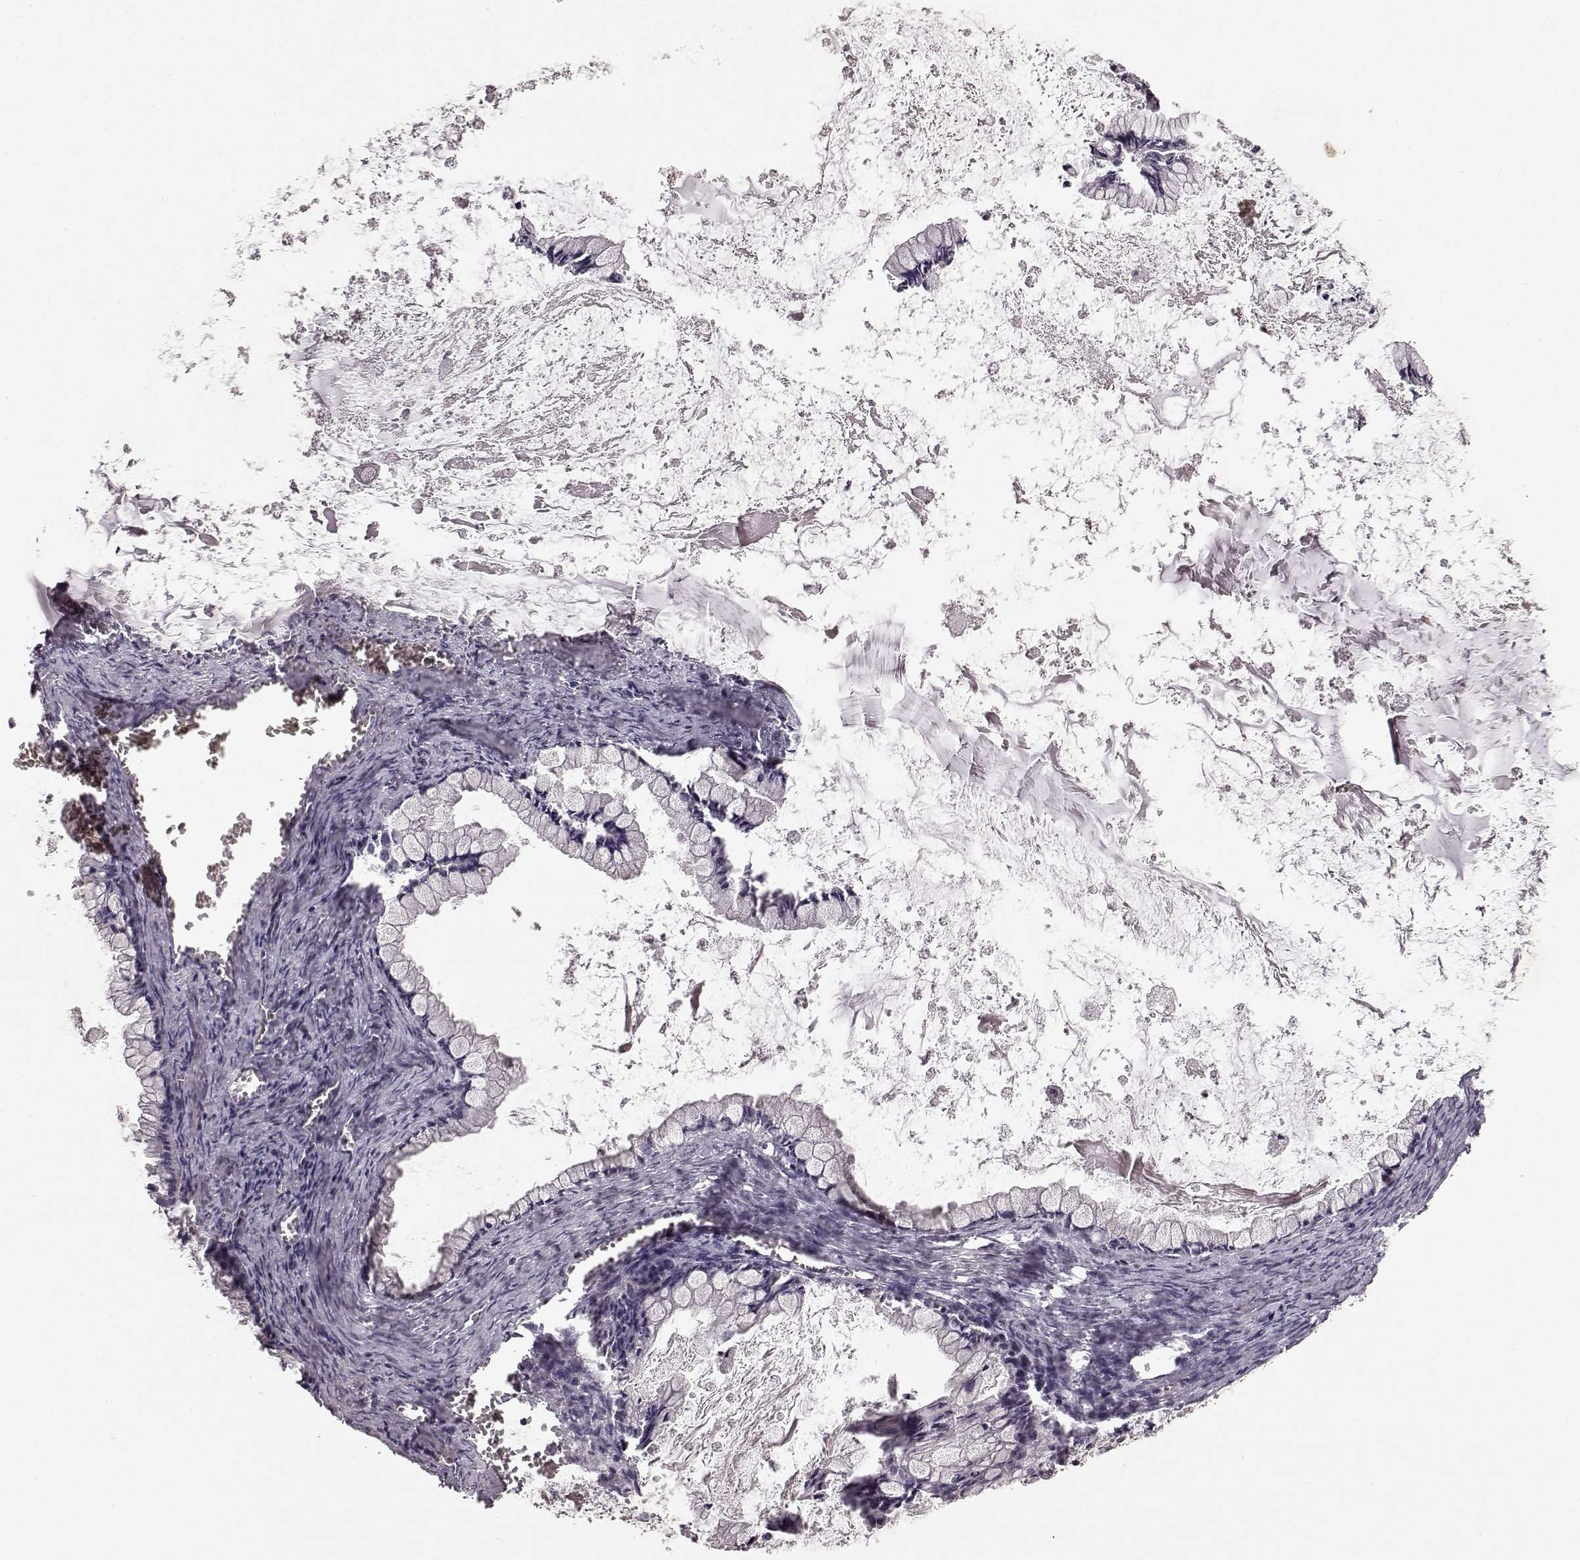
{"staining": {"intensity": "negative", "quantity": "none", "location": "none"}, "tissue": "ovarian cancer", "cell_type": "Tumor cells", "image_type": "cancer", "snomed": [{"axis": "morphology", "description": "Cystadenocarcinoma, mucinous, NOS"}, {"axis": "topography", "description": "Ovary"}], "caption": "IHC image of neoplastic tissue: ovarian cancer (mucinous cystadenocarcinoma) stained with DAB (3,3'-diaminobenzidine) exhibits no significant protein staining in tumor cells.", "gene": "SLC22A18", "patient": {"sex": "female", "age": 67}}